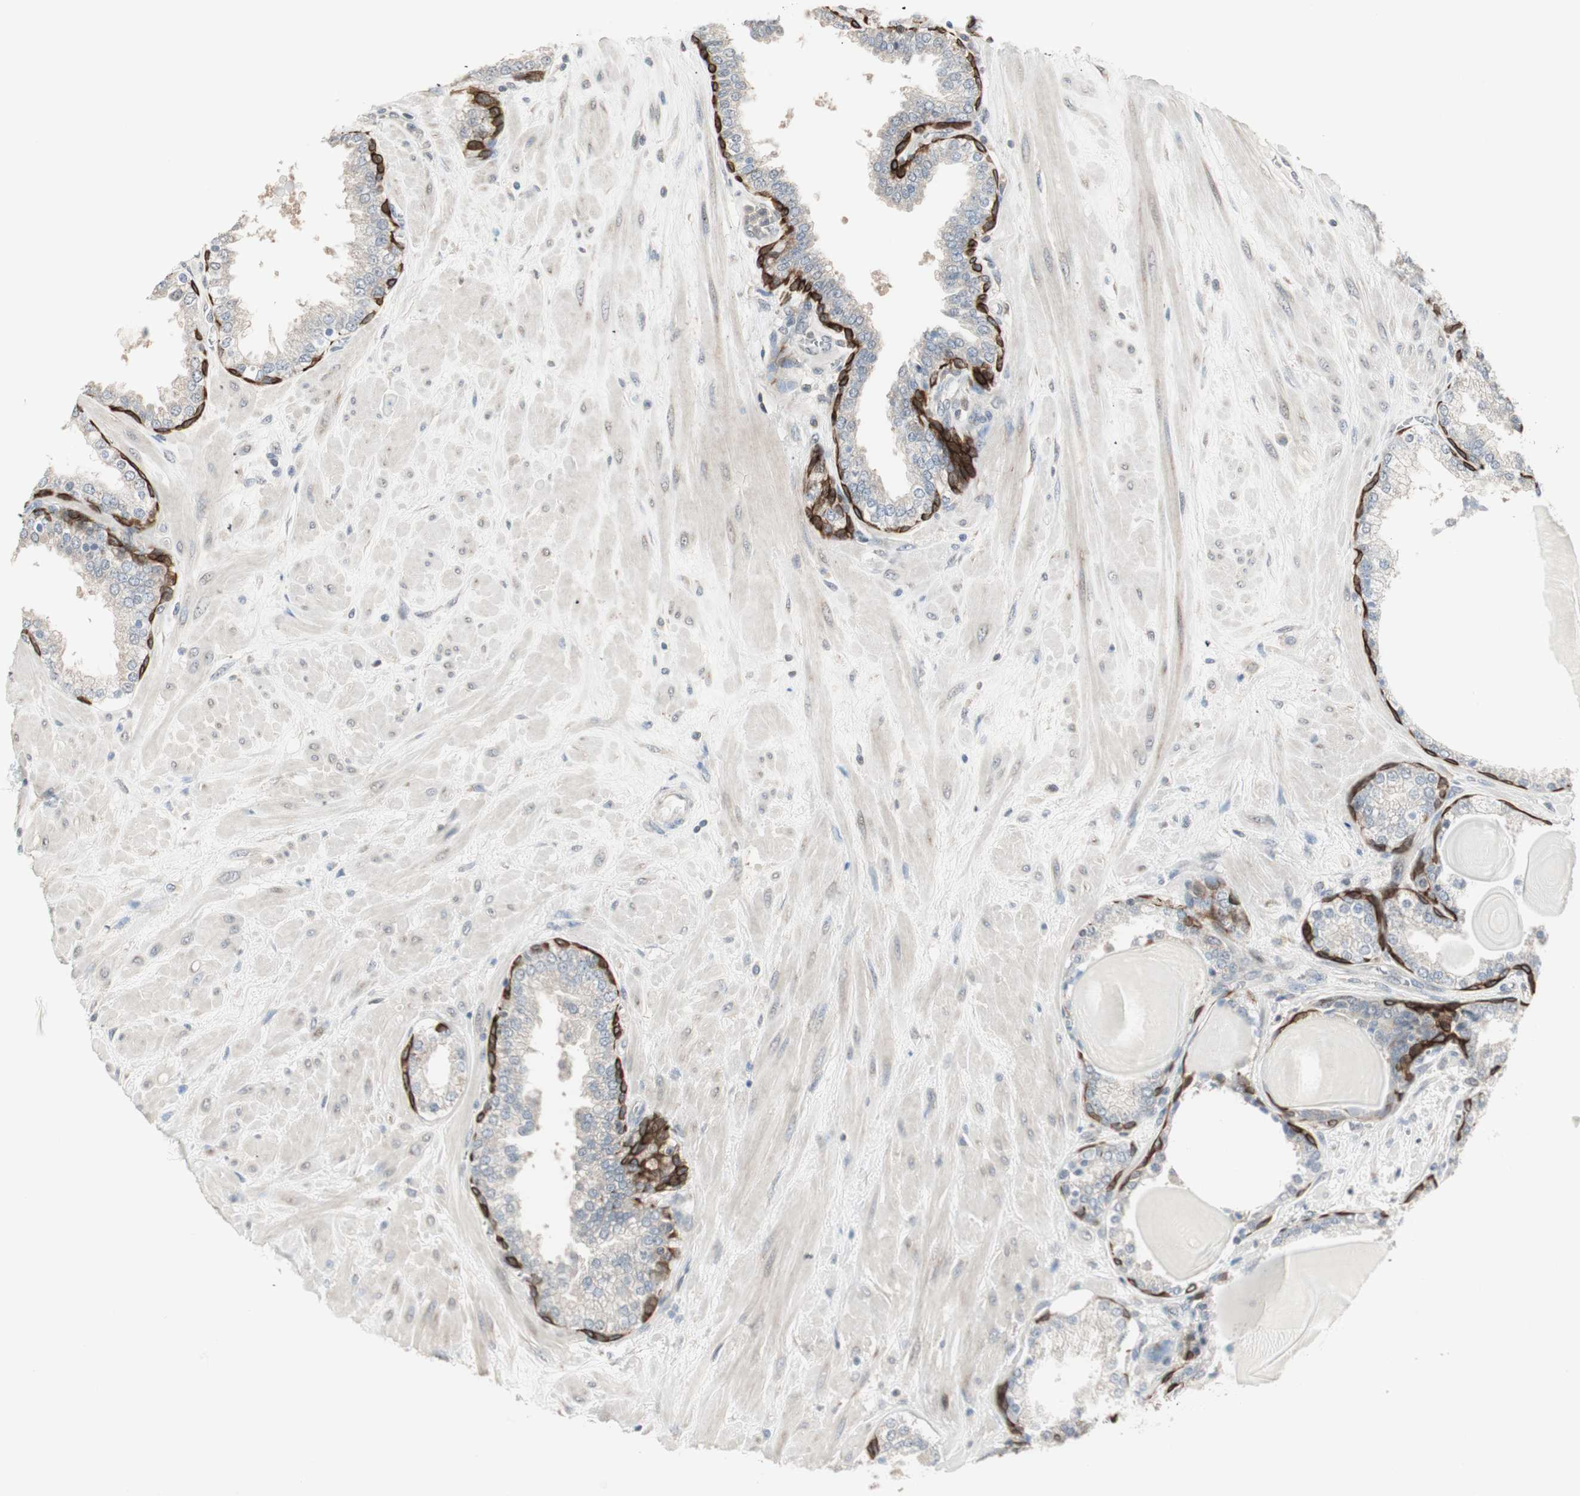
{"staining": {"intensity": "strong", "quantity": "<25%", "location": "cytoplasmic/membranous"}, "tissue": "prostate", "cell_type": "Glandular cells", "image_type": "normal", "snomed": [{"axis": "morphology", "description": "Normal tissue, NOS"}, {"axis": "topography", "description": "Prostate"}], "caption": "Immunohistochemistry (IHC) image of benign human prostate stained for a protein (brown), which displays medium levels of strong cytoplasmic/membranous staining in approximately <25% of glandular cells.", "gene": "ZFP36", "patient": {"sex": "male", "age": 51}}